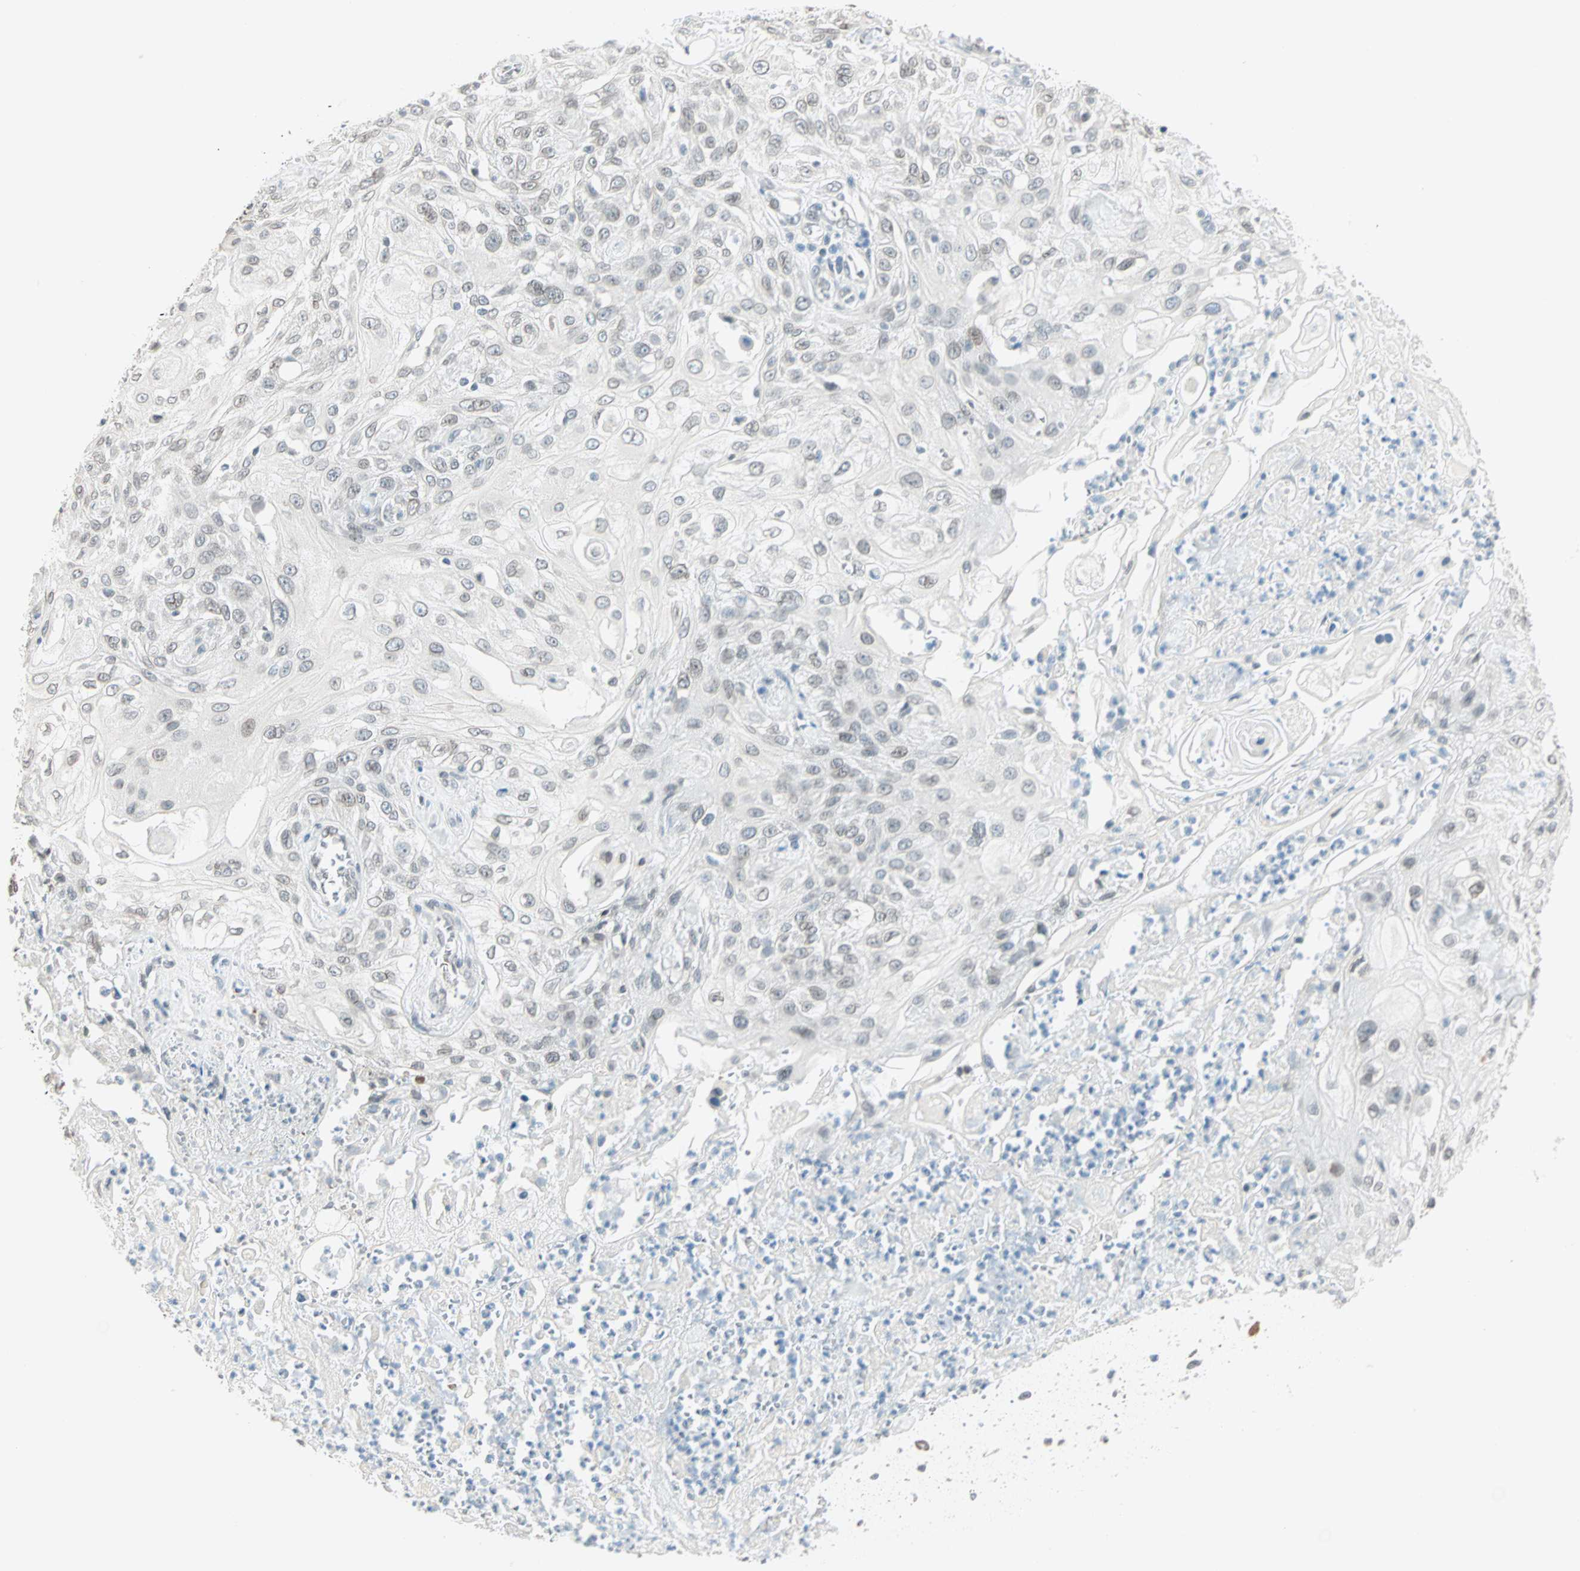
{"staining": {"intensity": "negative", "quantity": "none", "location": "none"}, "tissue": "skin cancer", "cell_type": "Tumor cells", "image_type": "cancer", "snomed": [{"axis": "morphology", "description": "Squamous cell carcinoma, NOS"}, {"axis": "morphology", "description": "Squamous cell carcinoma, metastatic, NOS"}, {"axis": "topography", "description": "Skin"}, {"axis": "topography", "description": "Lymph node"}], "caption": "Immunohistochemical staining of skin metastatic squamous cell carcinoma exhibits no significant positivity in tumor cells.", "gene": "BCAN", "patient": {"sex": "male", "age": 75}}